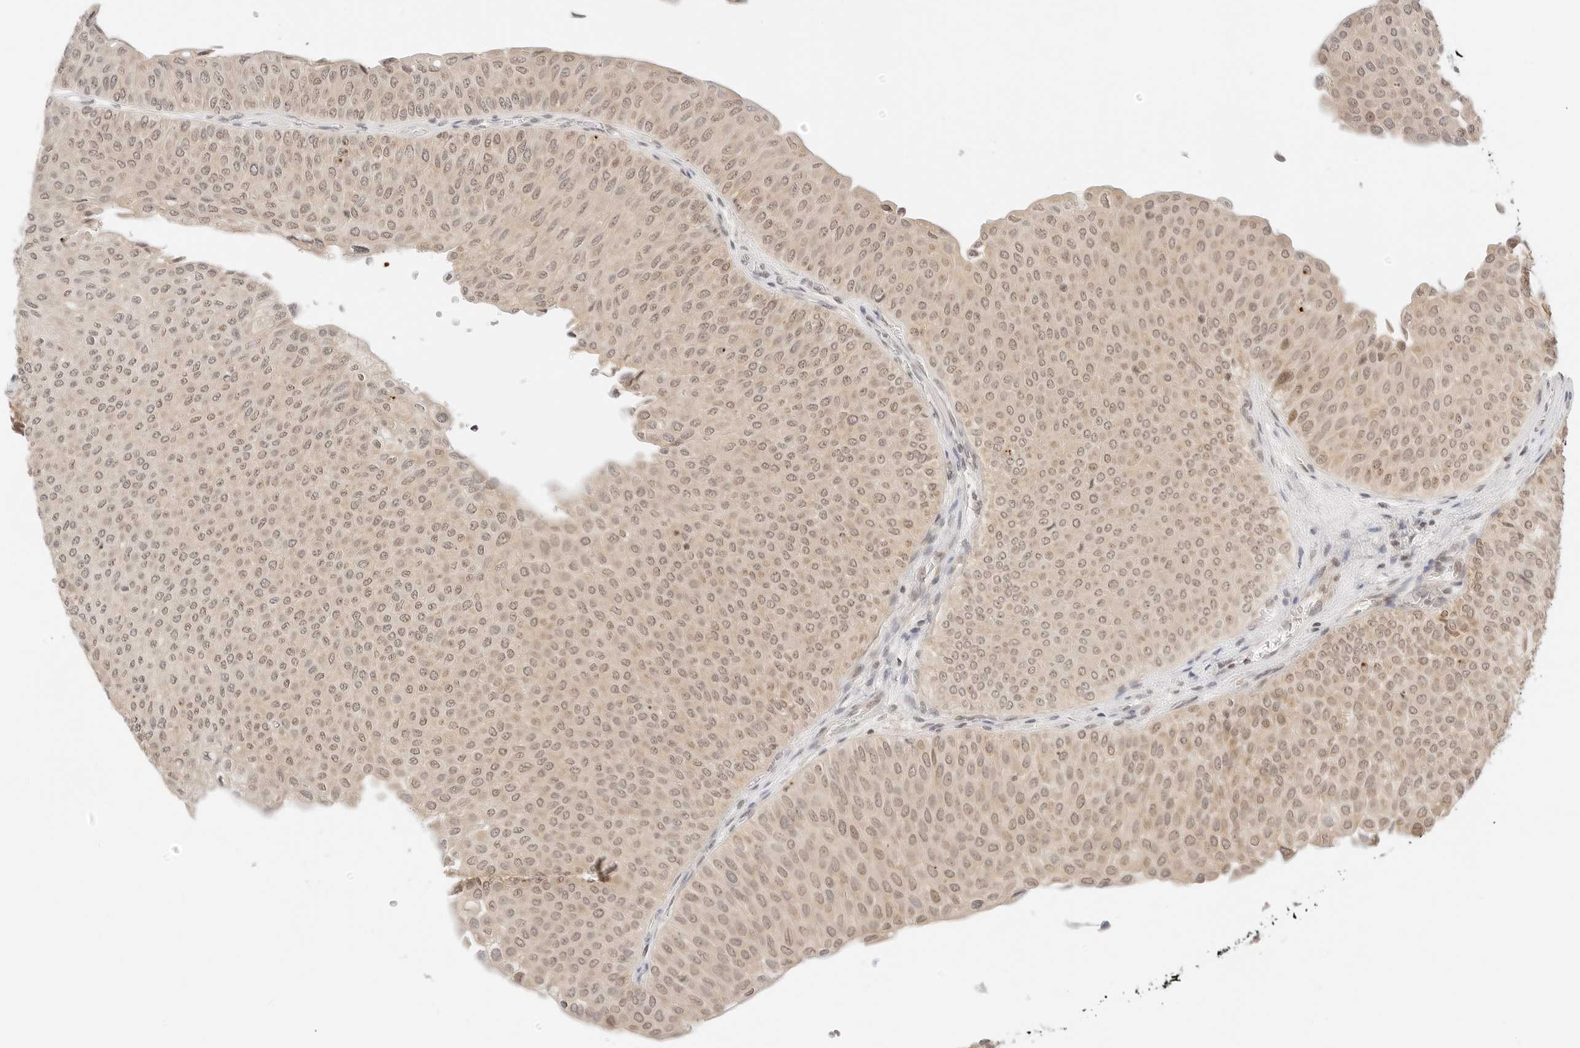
{"staining": {"intensity": "weak", "quantity": ">75%", "location": "cytoplasmic/membranous,nuclear"}, "tissue": "urothelial cancer", "cell_type": "Tumor cells", "image_type": "cancer", "snomed": [{"axis": "morphology", "description": "Urothelial carcinoma, Low grade"}, {"axis": "topography", "description": "Urinary bladder"}], "caption": "Weak cytoplasmic/membranous and nuclear protein expression is appreciated in approximately >75% of tumor cells in urothelial cancer. (brown staining indicates protein expression, while blue staining denotes nuclei).", "gene": "SEPTIN4", "patient": {"sex": "male", "age": 78}}